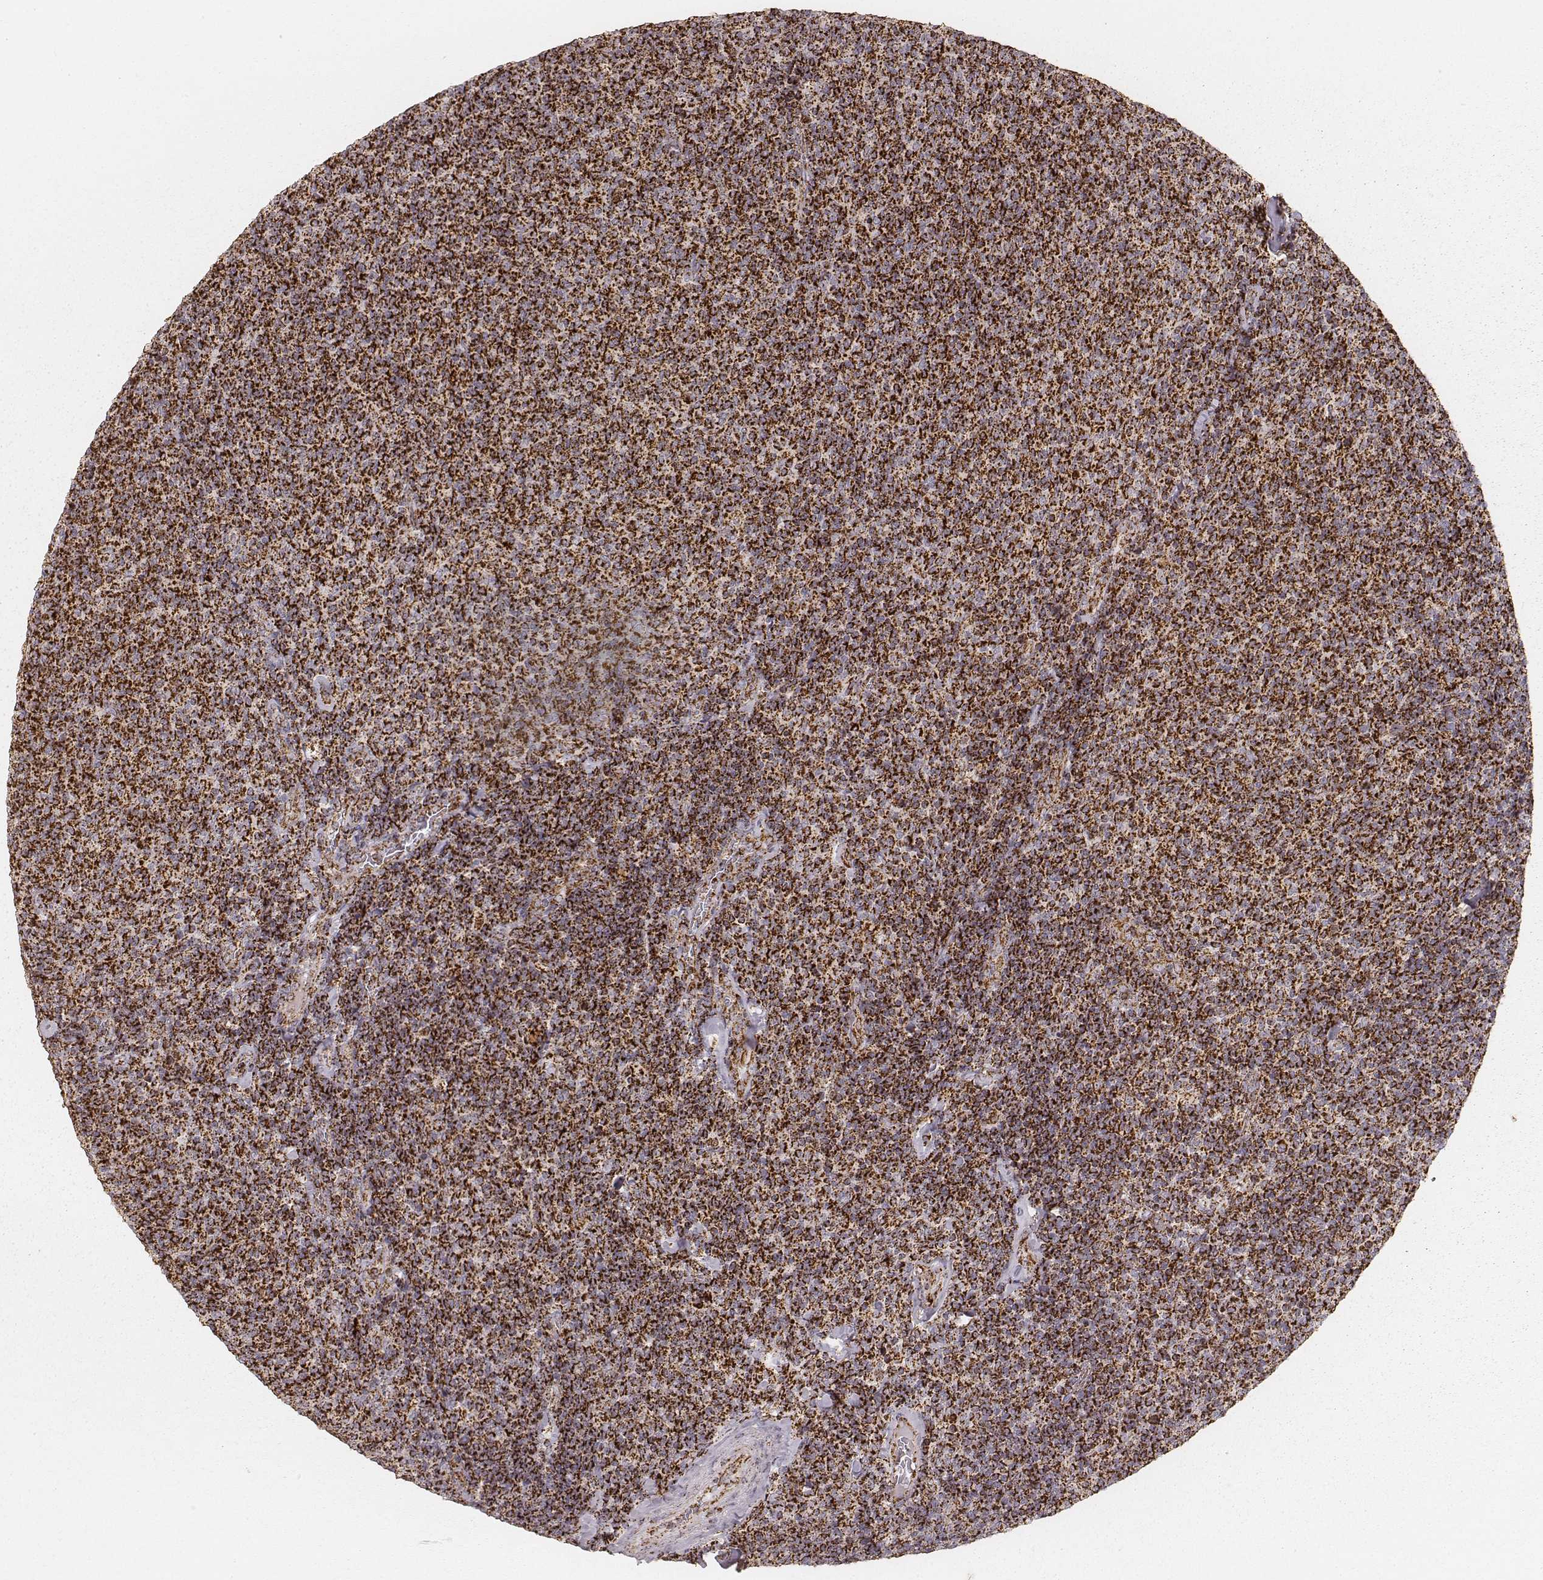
{"staining": {"intensity": "strong", "quantity": ">75%", "location": "cytoplasmic/membranous"}, "tissue": "lymphoma", "cell_type": "Tumor cells", "image_type": "cancer", "snomed": [{"axis": "morphology", "description": "Malignant lymphoma, non-Hodgkin's type, Low grade"}, {"axis": "topography", "description": "Lymph node"}], "caption": "A histopathology image of human malignant lymphoma, non-Hodgkin's type (low-grade) stained for a protein displays strong cytoplasmic/membranous brown staining in tumor cells.", "gene": "CS", "patient": {"sex": "male", "age": 52}}